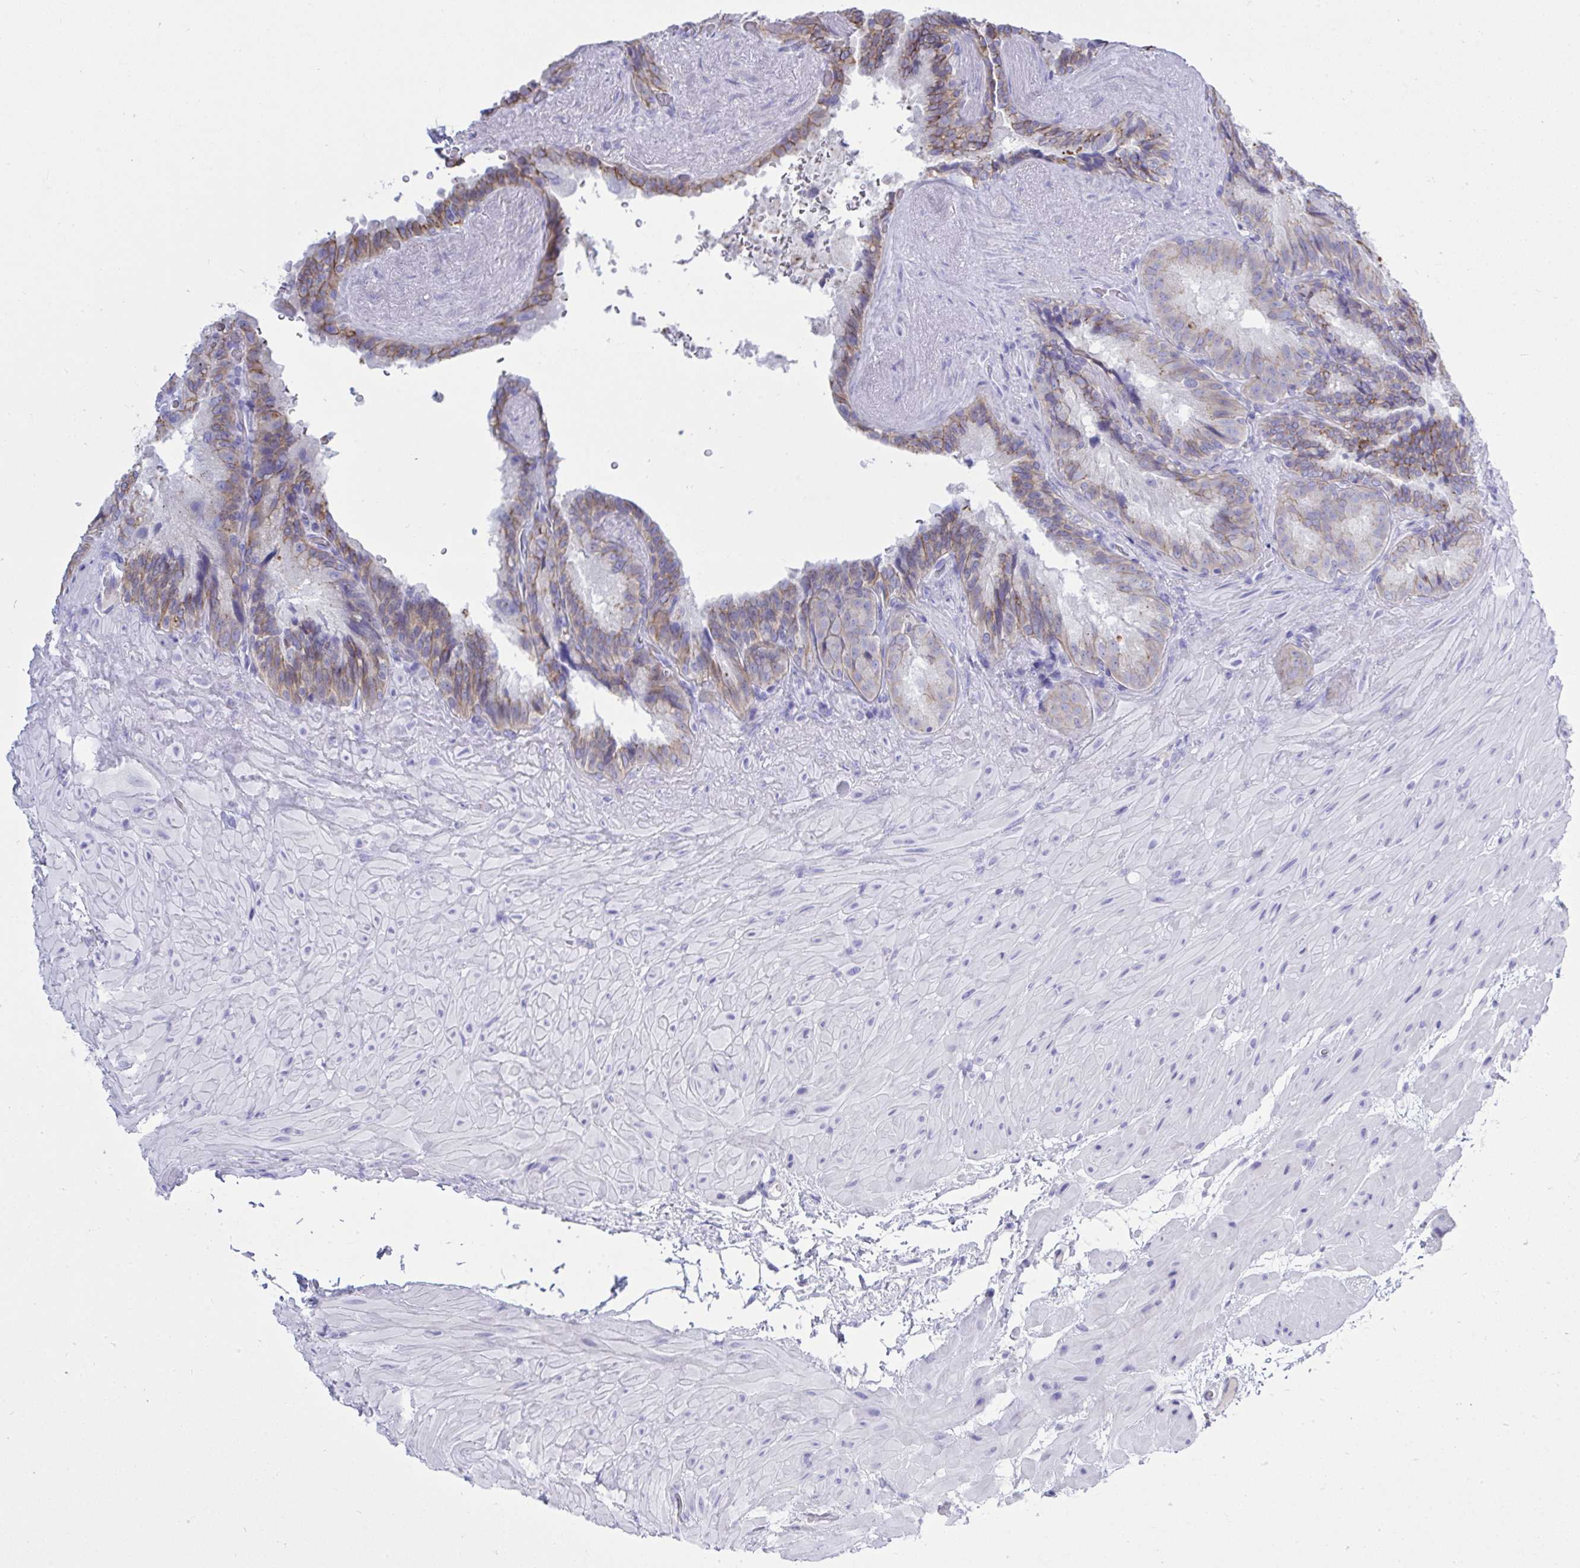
{"staining": {"intensity": "moderate", "quantity": "25%-75%", "location": "cytoplasmic/membranous"}, "tissue": "seminal vesicle", "cell_type": "Glandular cells", "image_type": "normal", "snomed": [{"axis": "morphology", "description": "Normal tissue, NOS"}, {"axis": "topography", "description": "Seminal veicle"}], "caption": "A micrograph of seminal vesicle stained for a protein exhibits moderate cytoplasmic/membranous brown staining in glandular cells. The protein of interest is stained brown, and the nuclei are stained in blue (DAB IHC with brightfield microscopy, high magnification).", "gene": "GLB1L2", "patient": {"sex": "male", "age": 60}}